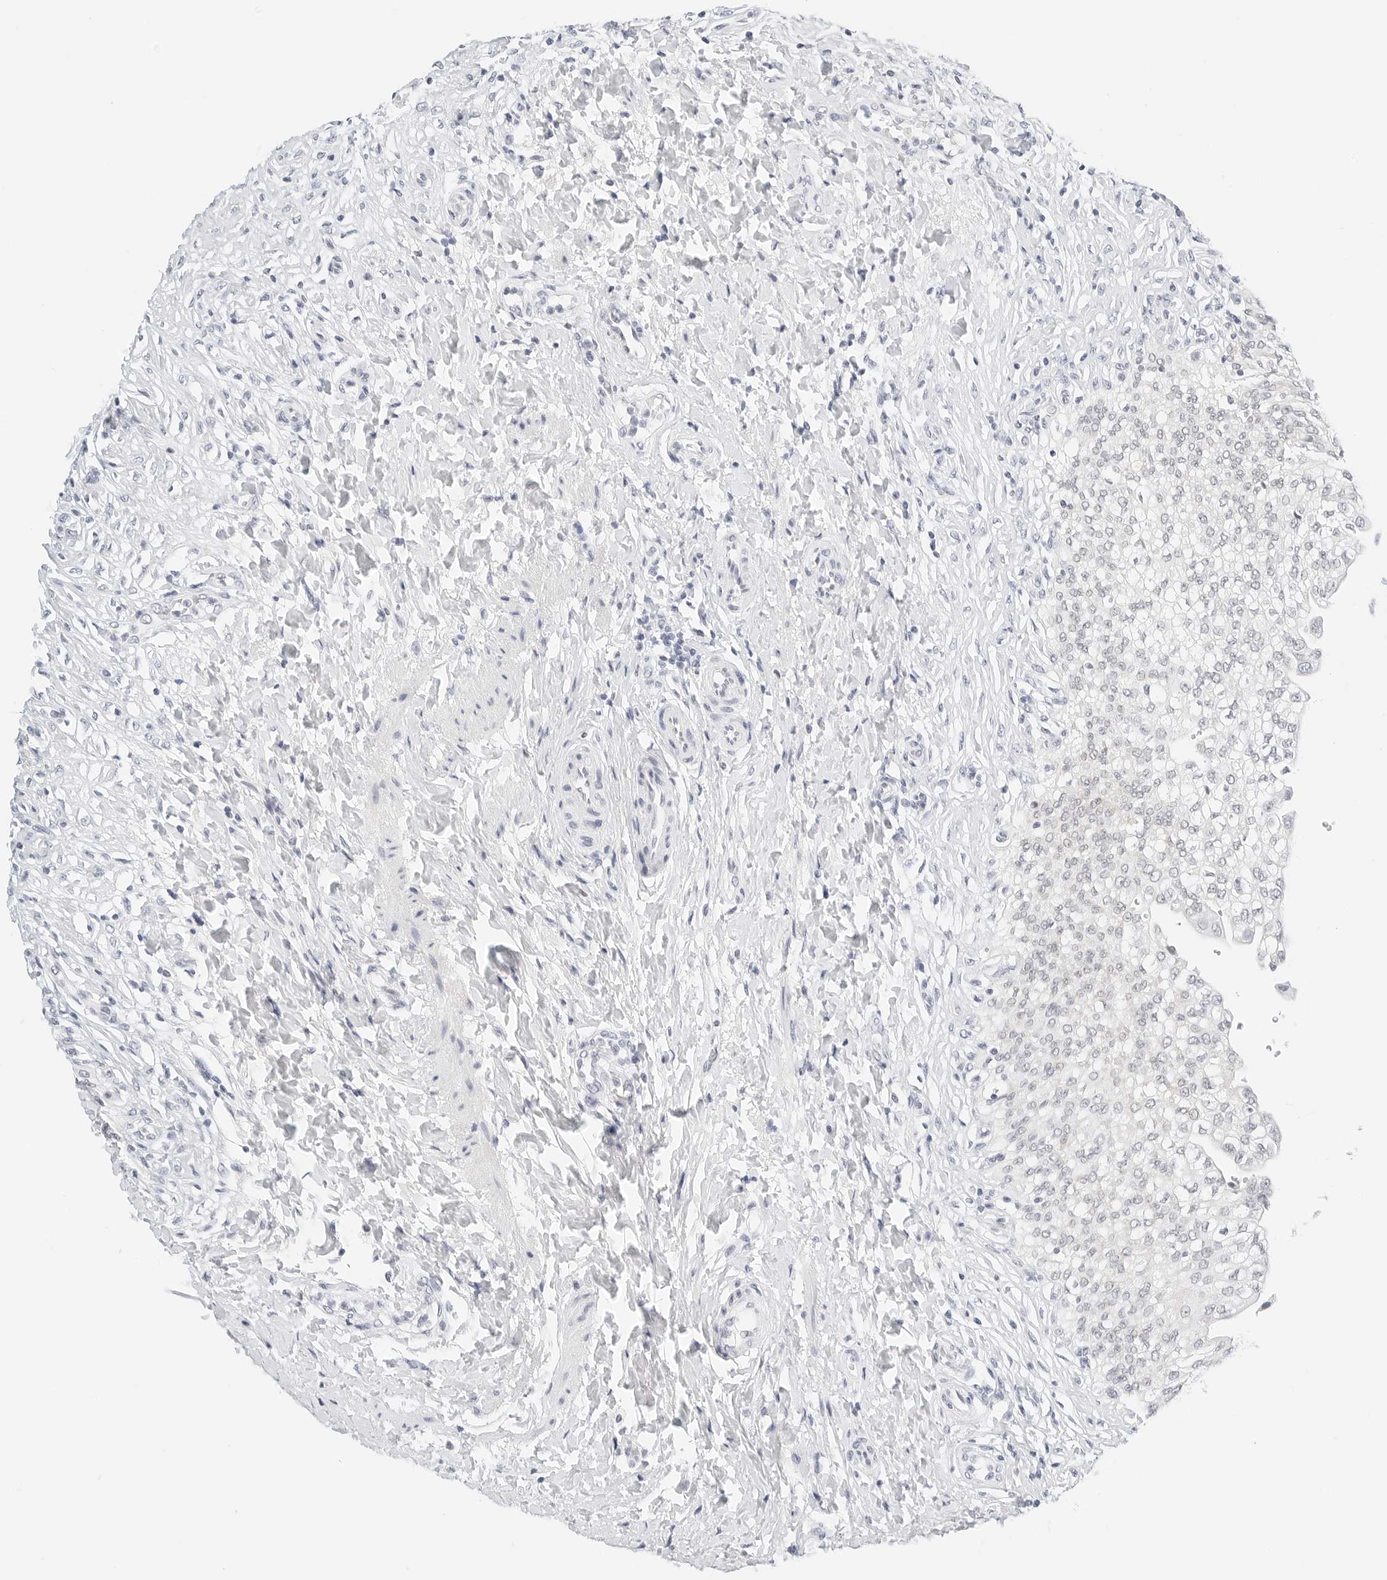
{"staining": {"intensity": "negative", "quantity": "none", "location": "none"}, "tissue": "urinary bladder", "cell_type": "Urothelial cells", "image_type": "normal", "snomed": [{"axis": "morphology", "description": "Urothelial carcinoma, High grade"}, {"axis": "topography", "description": "Urinary bladder"}], "caption": "DAB immunohistochemical staining of unremarkable human urinary bladder exhibits no significant expression in urothelial cells. Brightfield microscopy of immunohistochemistry stained with DAB (3,3'-diaminobenzidine) (brown) and hematoxylin (blue), captured at high magnification.", "gene": "CD22", "patient": {"sex": "male", "age": 46}}